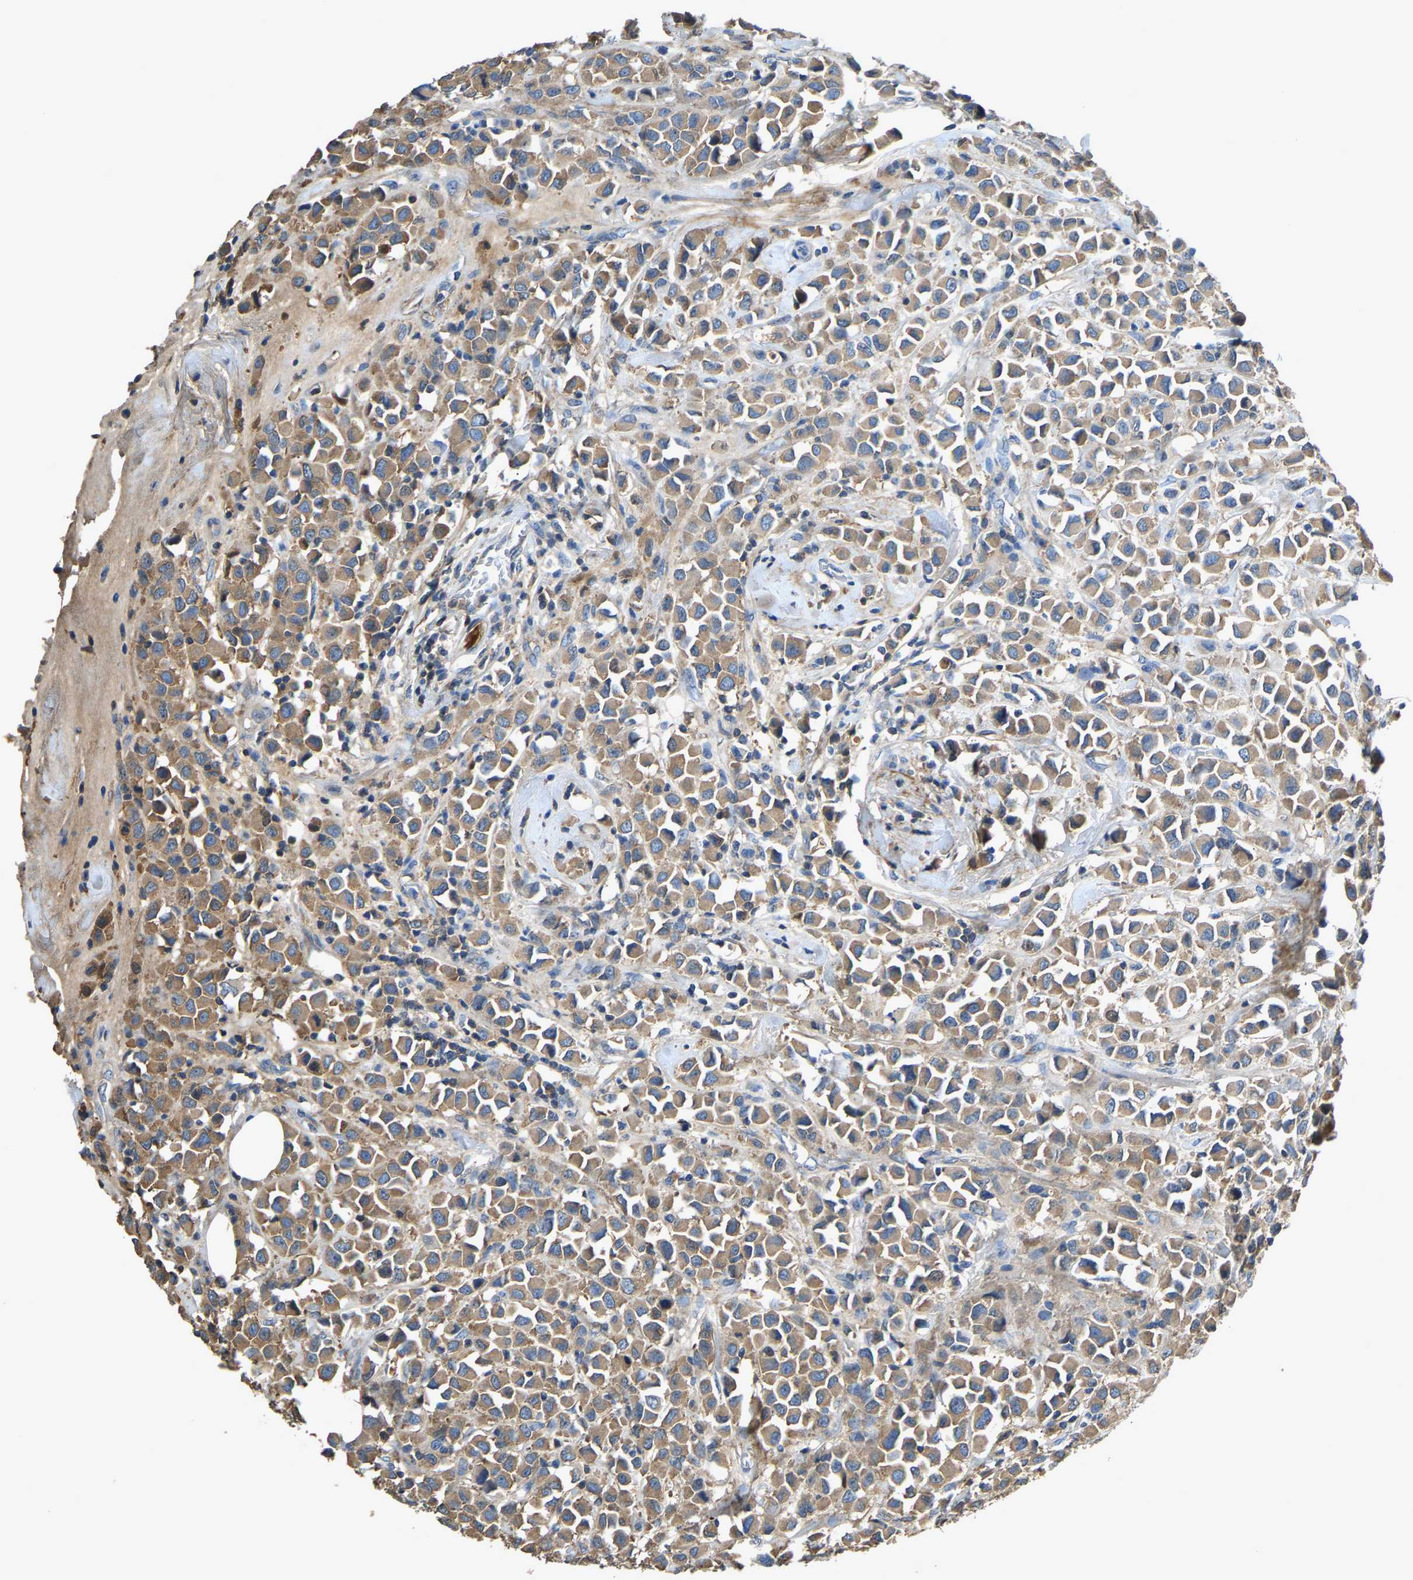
{"staining": {"intensity": "moderate", "quantity": ">75%", "location": "cytoplasmic/membranous"}, "tissue": "breast cancer", "cell_type": "Tumor cells", "image_type": "cancer", "snomed": [{"axis": "morphology", "description": "Duct carcinoma"}, {"axis": "topography", "description": "Breast"}], "caption": "A high-resolution micrograph shows IHC staining of breast cancer (infiltrating ductal carcinoma), which reveals moderate cytoplasmic/membranous expression in about >75% of tumor cells. The staining is performed using DAB (3,3'-diaminobenzidine) brown chromogen to label protein expression. The nuclei are counter-stained blue using hematoxylin.", "gene": "STC1", "patient": {"sex": "female", "age": 61}}